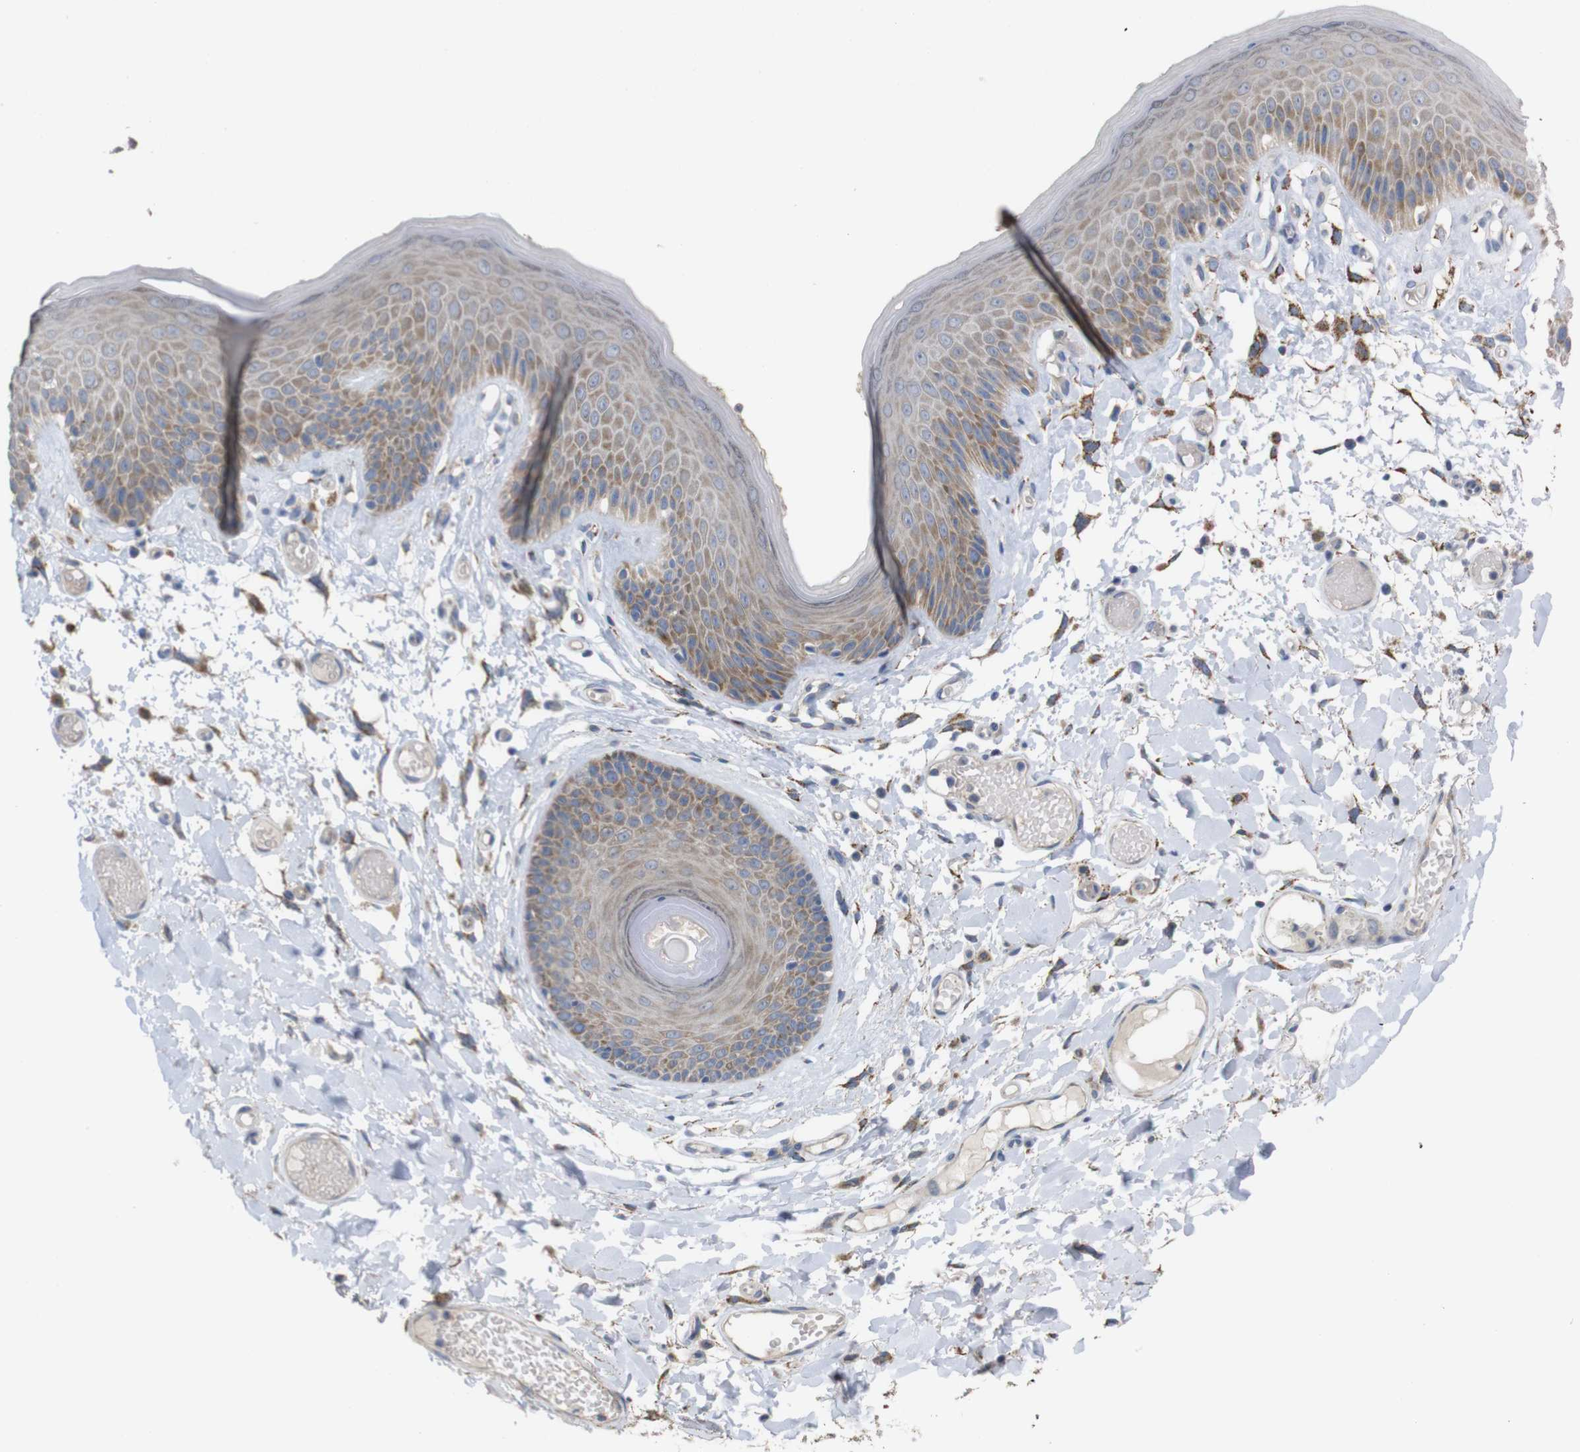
{"staining": {"intensity": "moderate", "quantity": "25%-75%", "location": "cytoplasmic/membranous"}, "tissue": "skin", "cell_type": "Epidermal cells", "image_type": "normal", "snomed": [{"axis": "morphology", "description": "Normal tissue, NOS"}, {"axis": "topography", "description": "Vulva"}], "caption": "Epidermal cells reveal medium levels of moderate cytoplasmic/membranous positivity in approximately 25%-75% of cells in benign skin. (Stains: DAB (3,3'-diaminobenzidine) in brown, nuclei in blue, Microscopy: brightfield microscopy at high magnification).", "gene": "PTPRR", "patient": {"sex": "female", "age": 73}}